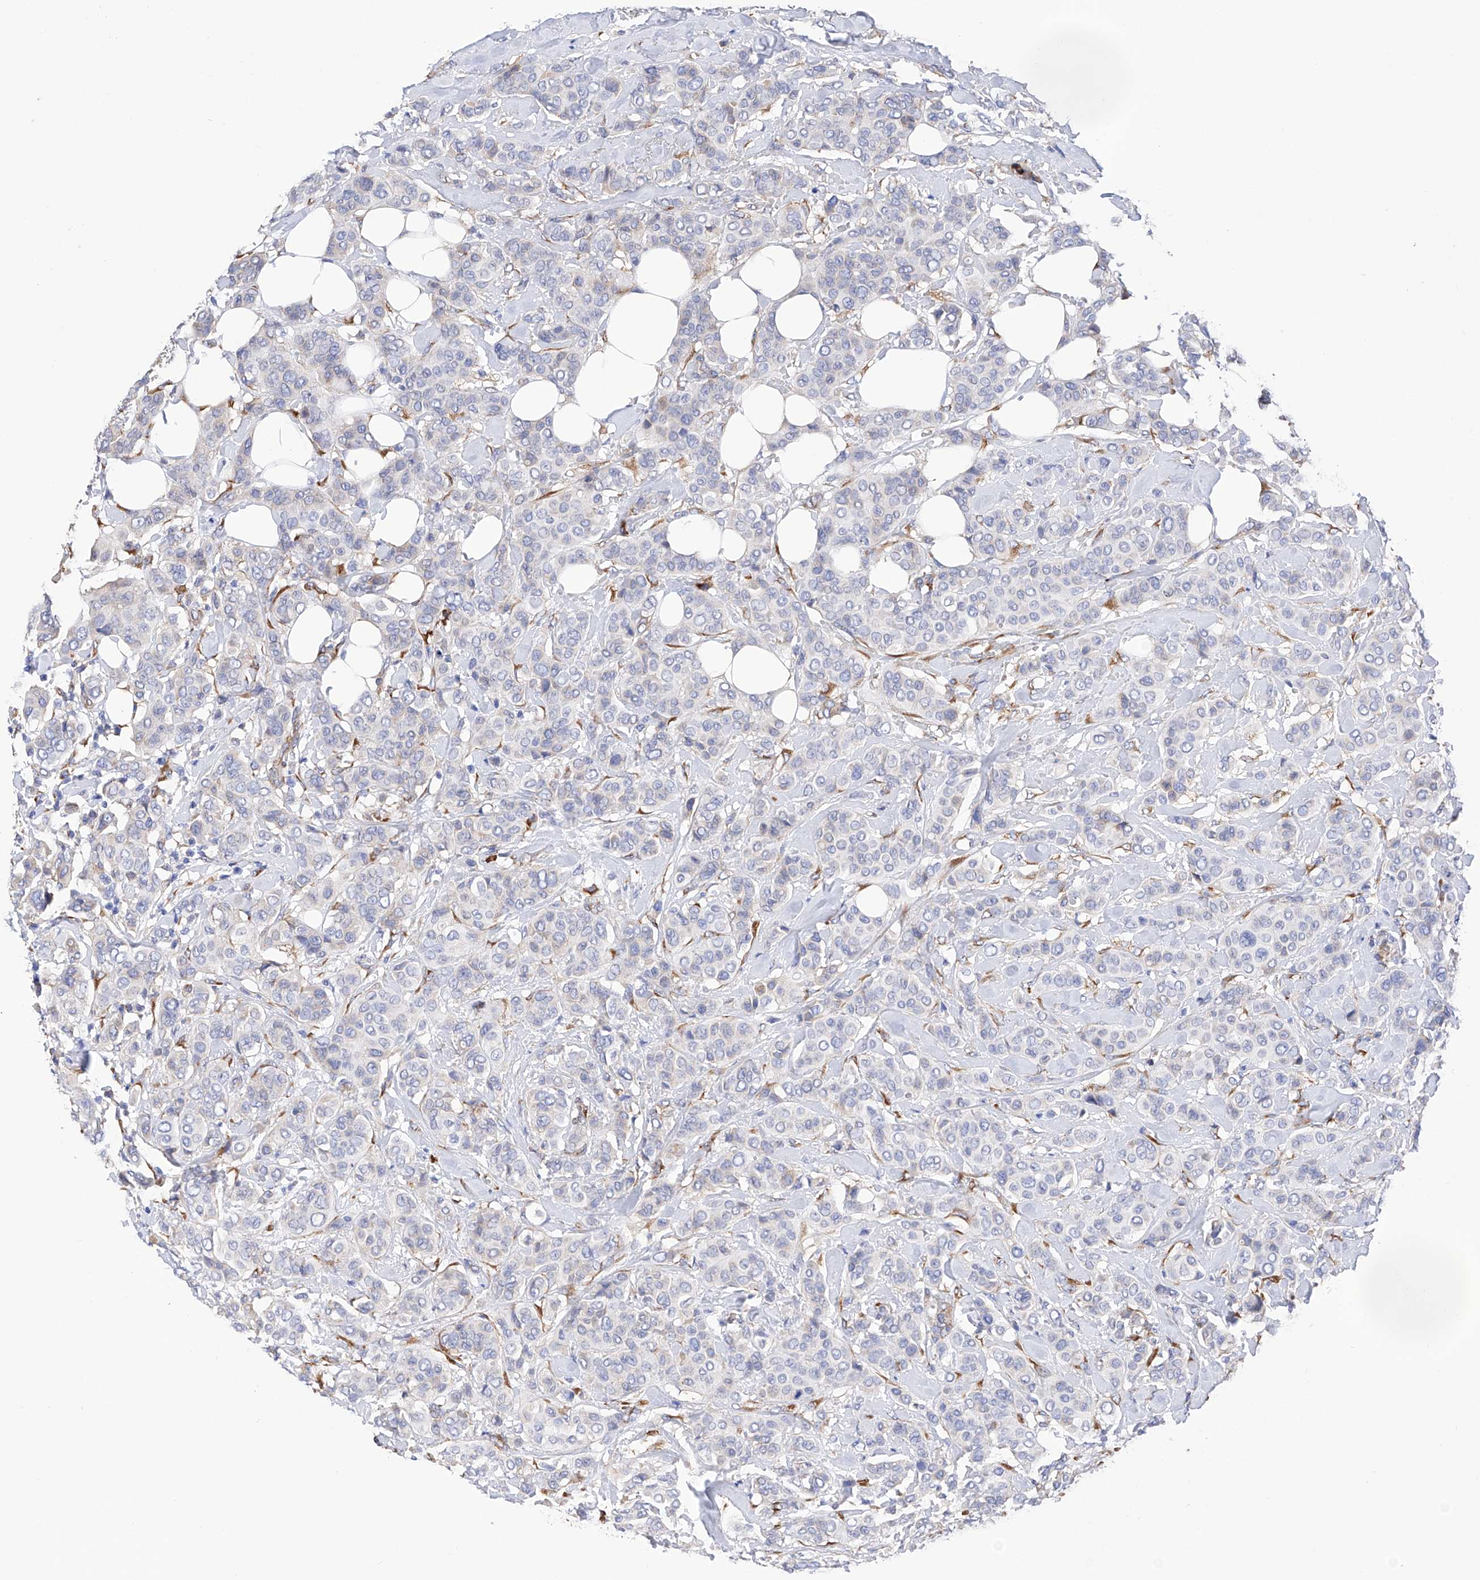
{"staining": {"intensity": "negative", "quantity": "none", "location": "none"}, "tissue": "breast cancer", "cell_type": "Tumor cells", "image_type": "cancer", "snomed": [{"axis": "morphology", "description": "Lobular carcinoma"}, {"axis": "topography", "description": "Breast"}], "caption": "The immunohistochemistry (IHC) photomicrograph has no significant expression in tumor cells of breast cancer tissue.", "gene": "PDIA5", "patient": {"sex": "female", "age": 51}}